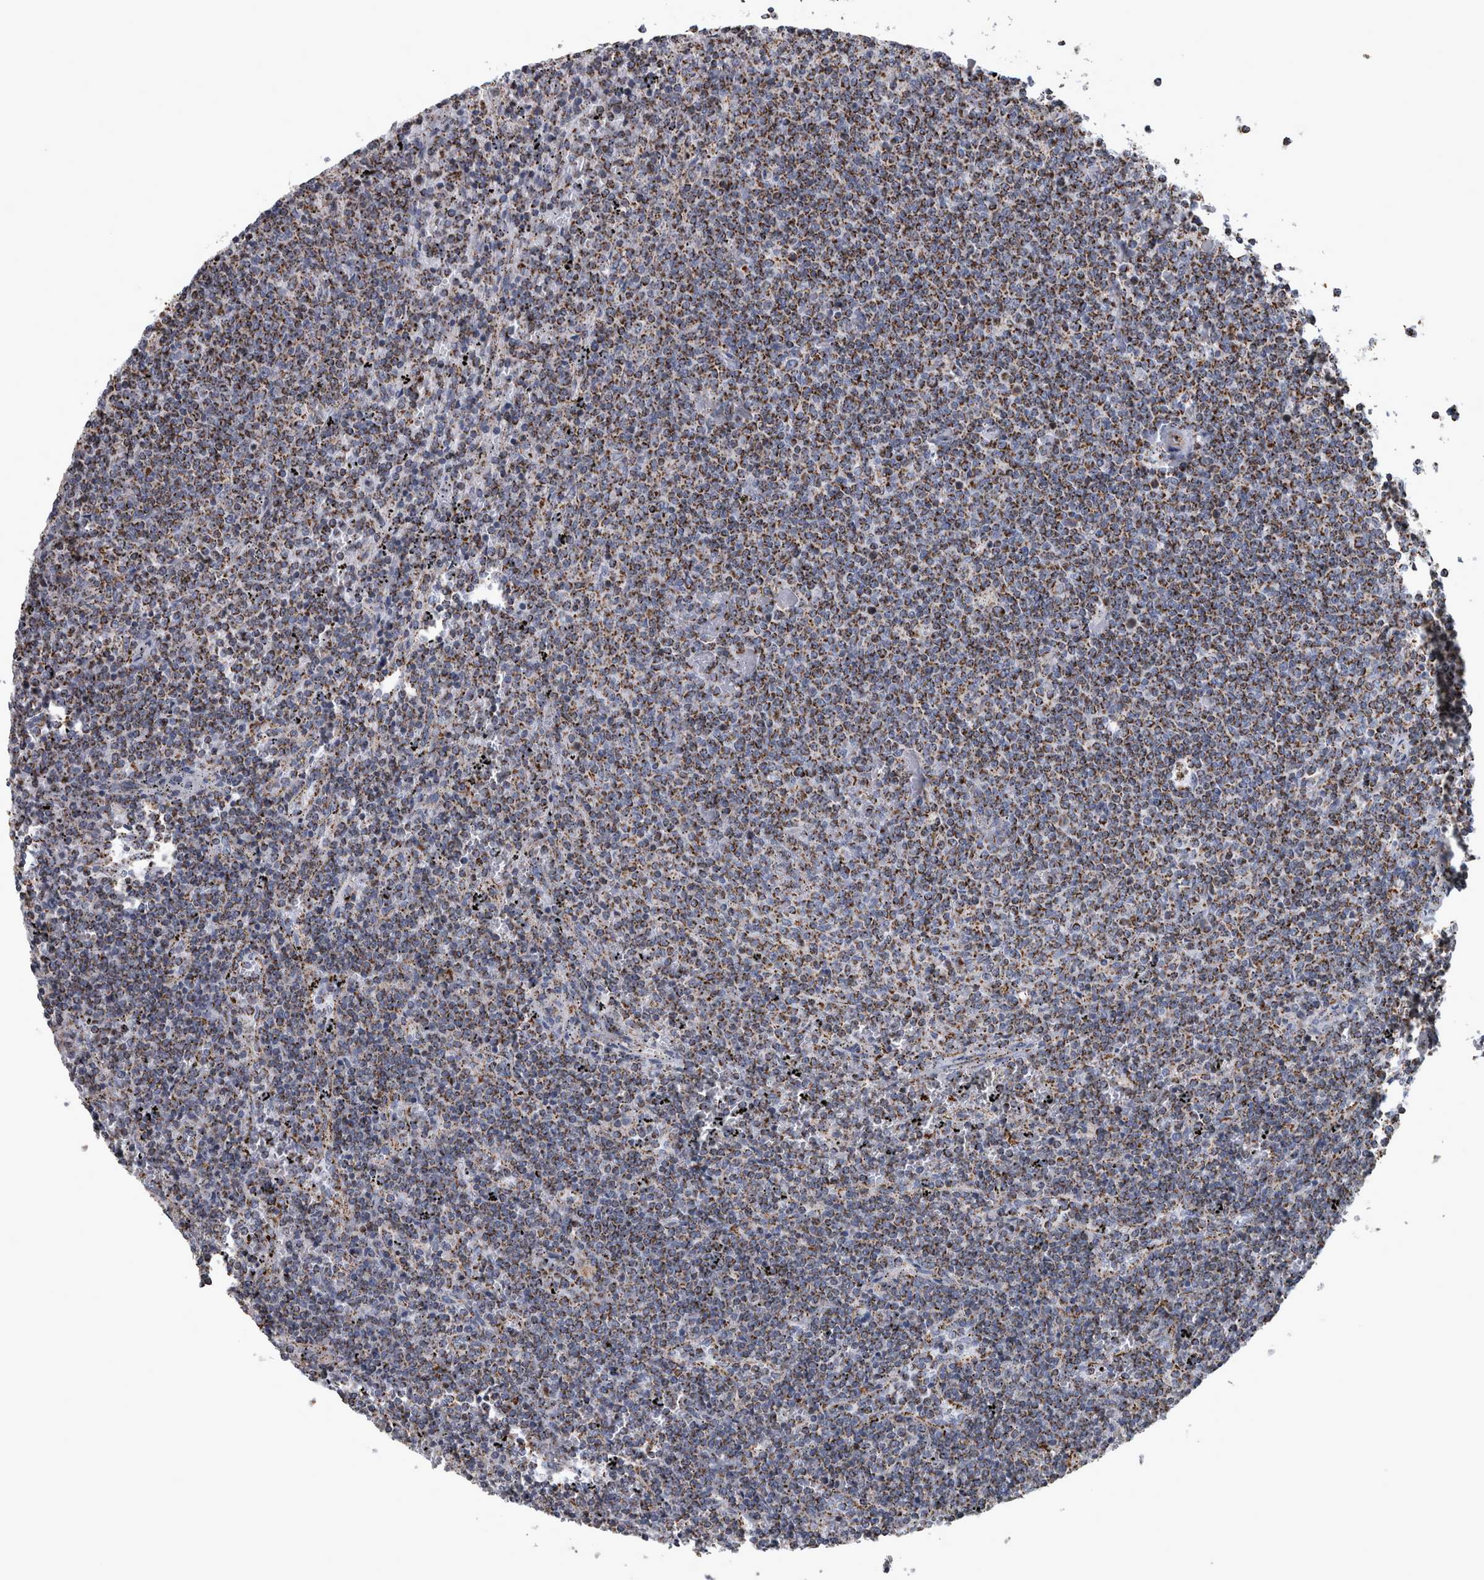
{"staining": {"intensity": "moderate", "quantity": ">75%", "location": "cytoplasmic/membranous"}, "tissue": "lymphoma", "cell_type": "Tumor cells", "image_type": "cancer", "snomed": [{"axis": "morphology", "description": "Malignant lymphoma, non-Hodgkin's type, Low grade"}, {"axis": "topography", "description": "Spleen"}], "caption": "This photomicrograph shows immunohistochemistry (IHC) staining of human lymphoma, with medium moderate cytoplasmic/membranous expression in about >75% of tumor cells.", "gene": "MDH2", "patient": {"sex": "female", "age": 50}}